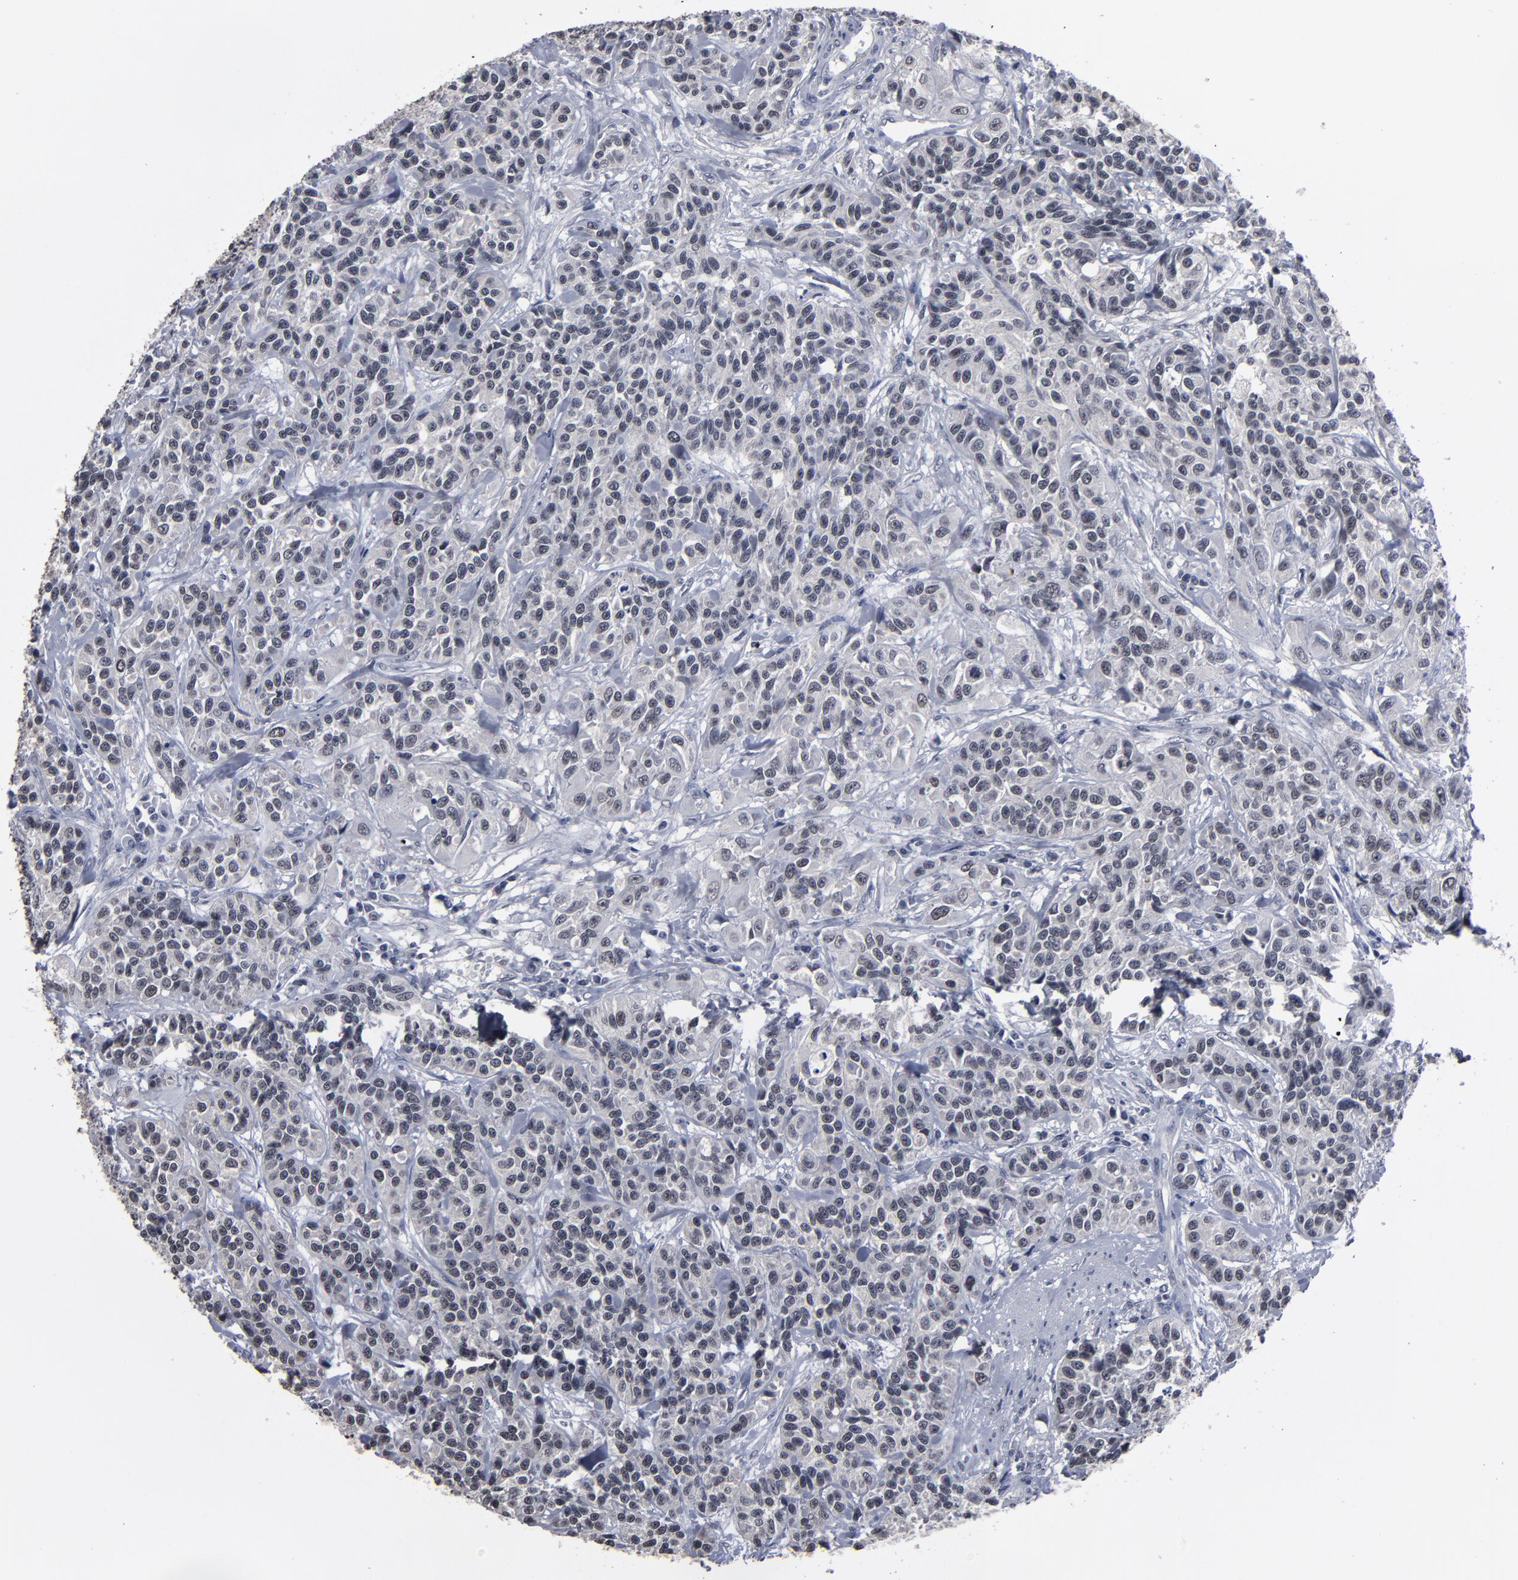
{"staining": {"intensity": "moderate", "quantity": "25%-75%", "location": "nuclear"}, "tissue": "urothelial cancer", "cell_type": "Tumor cells", "image_type": "cancer", "snomed": [{"axis": "morphology", "description": "Urothelial carcinoma, High grade"}, {"axis": "topography", "description": "Urinary bladder"}], "caption": "IHC (DAB (3,3'-diaminobenzidine)) staining of urothelial carcinoma (high-grade) displays moderate nuclear protein staining in approximately 25%-75% of tumor cells. (Brightfield microscopy of DAB IHC at high magnification).", "gene": "SSRP1", "patient": {"sex": "female", "age": 81}}